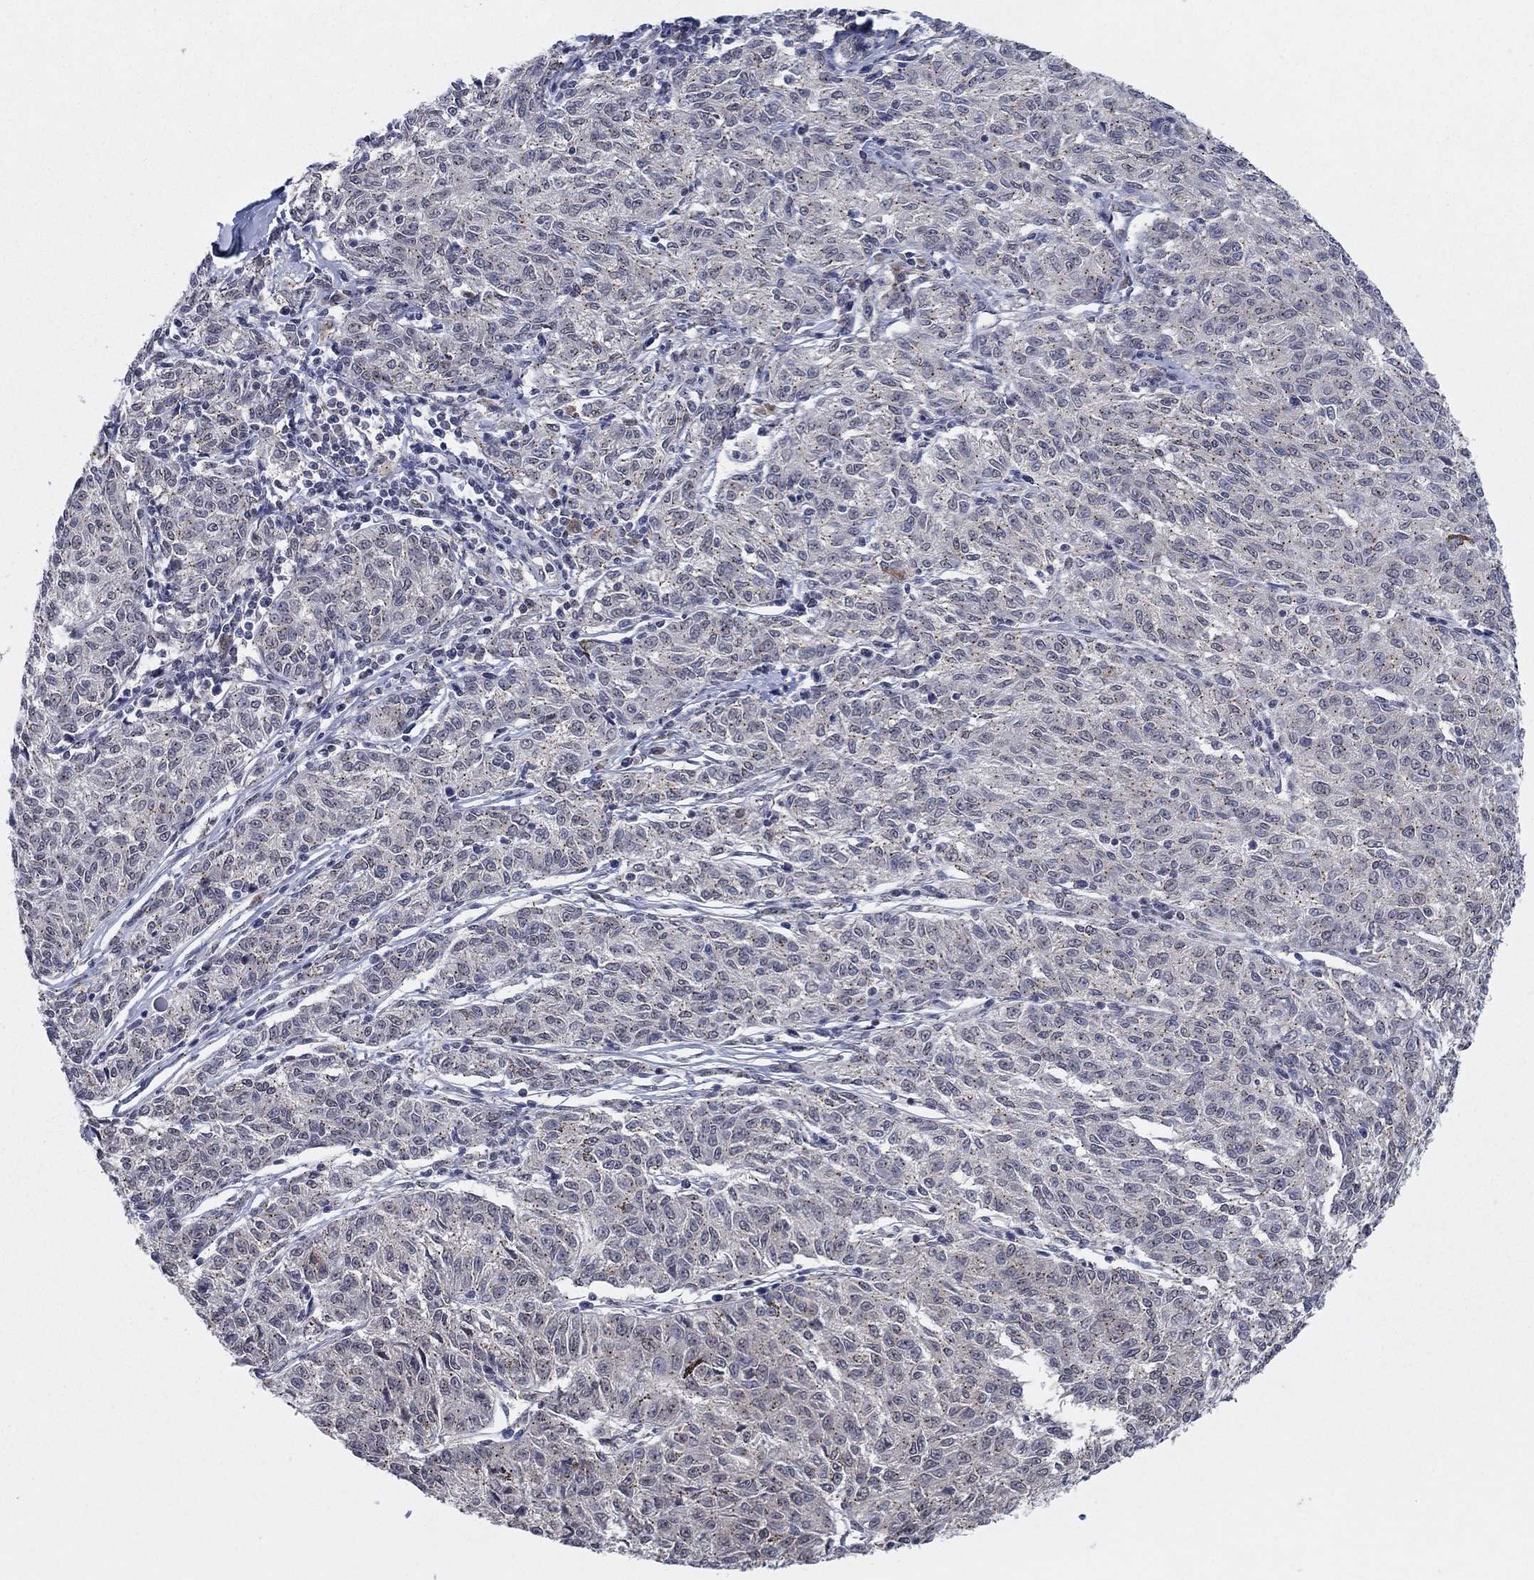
{"staining": {"intensity": "moderate", "quantity": "25%-75%", "location": "cytoplasmic/membranous"}, "tissue": "melanoma", "cell_type": "Tumor cells", "image_type": "cancer", "snomed": [{"axis": "morphology", "description": "Malignant melanoma, NOS"}, {"axis": "topography", "description": "Skin"}], "caption": "Malignant melanoma was stained to show a protein in brown. There is medium levels of moderate cytoplasmic/membranous positivity in approximately 25%-75% of tumor cells.", "gene": "SH3RF1", "patient": {"sex": "female", "age": 72}}